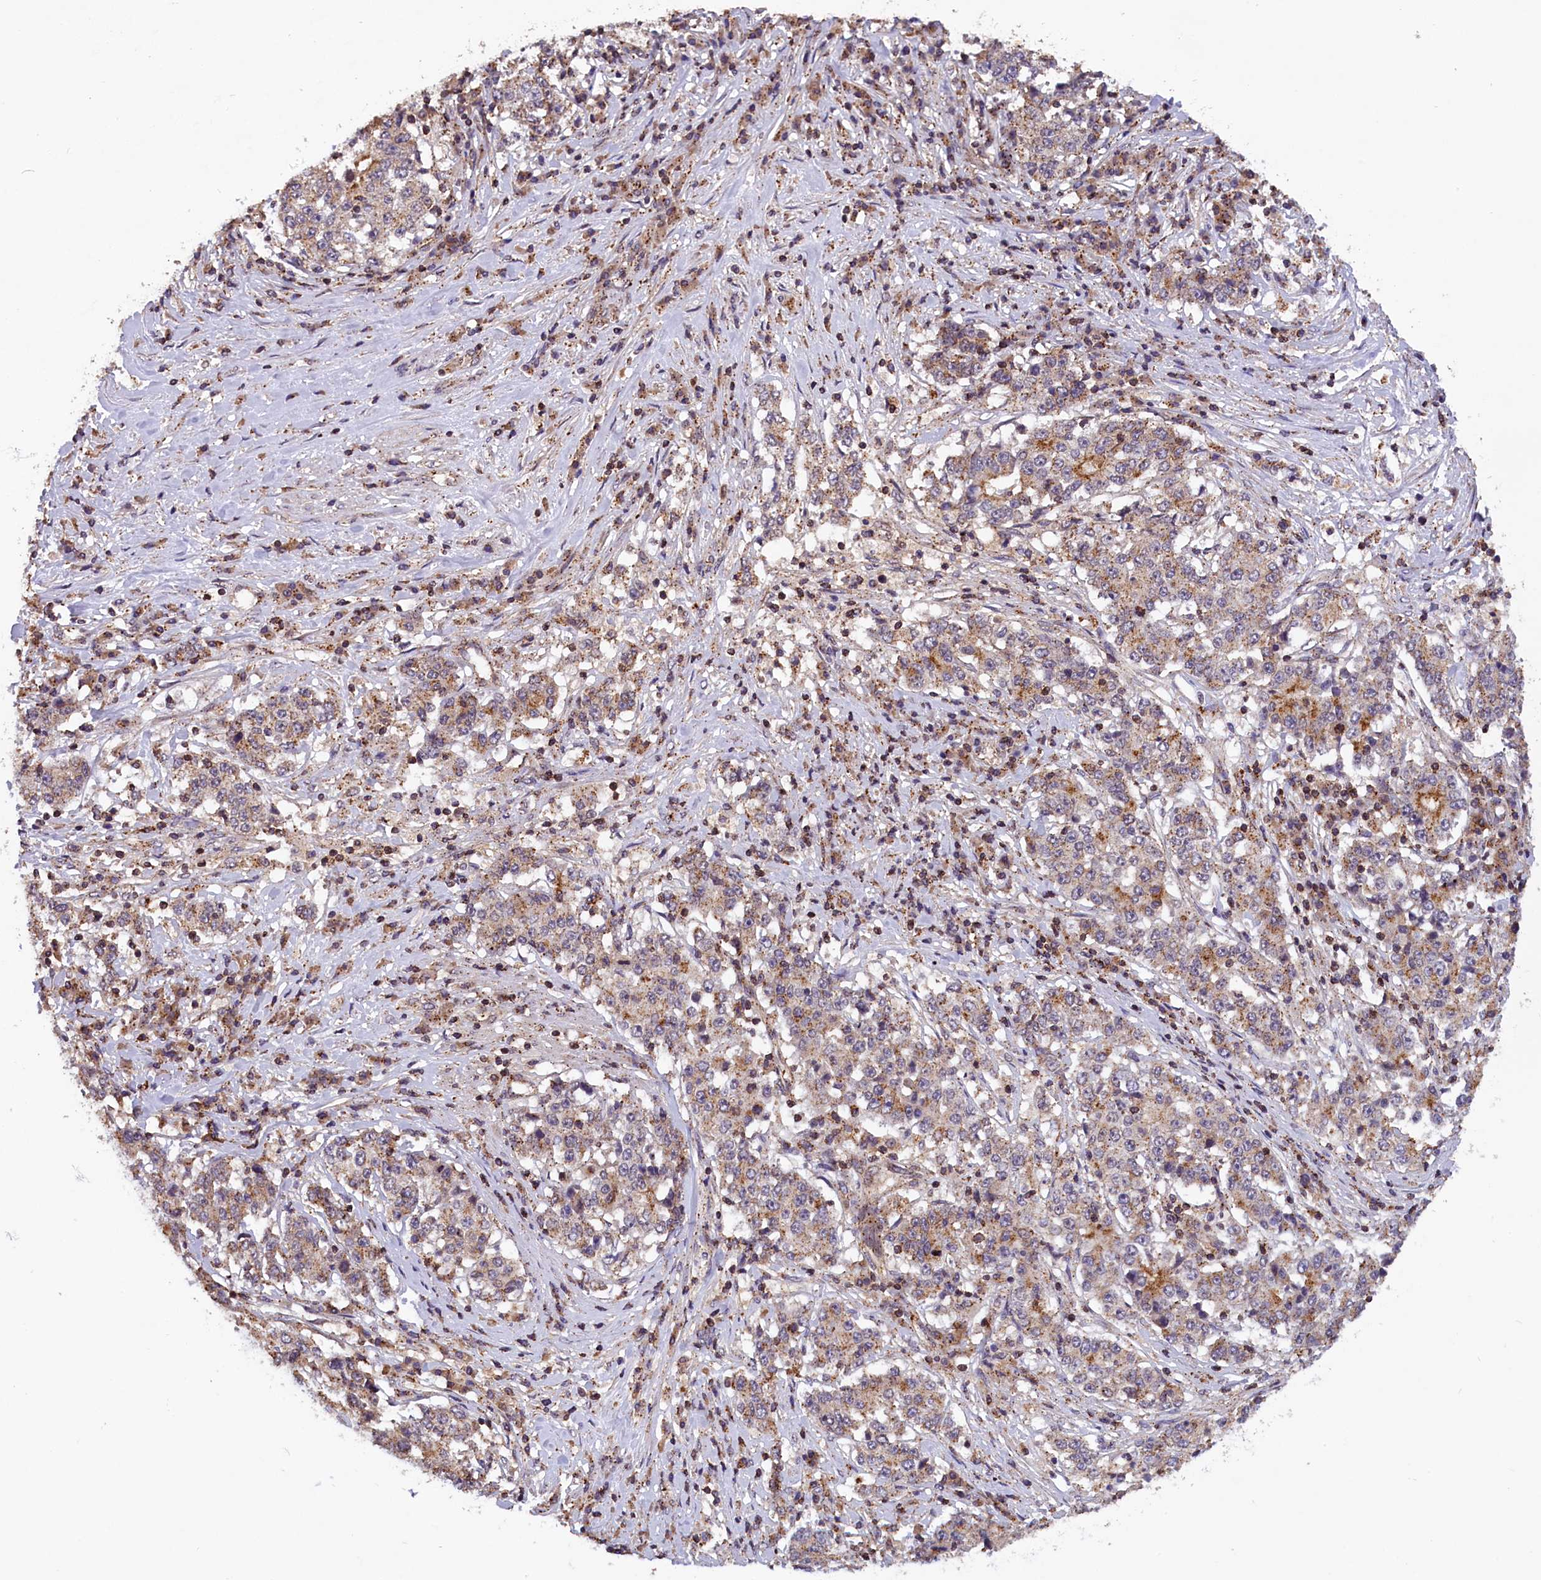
{"staining": {"intensity": "moderate", "quantity": "25%-75%", "location": "cytoplasmic/membranous"}, "tissue": "stomach cancer", "cell_type": "Tumor cells", "image_type": "cancer", "snomed": [{"axis": "morphology", "description": "Adenocarcinoma, NOS"}, {"axis": "topography", "description": "Stomach"}], "caption": "Adenocarcinoma (stomach) stained with IHC shows moderate cytoplasmic/membranous staining in approximately 25%-75% of tumor cells.", "gene": "IST1", "patient": {"sex": "male", "age": 59}}